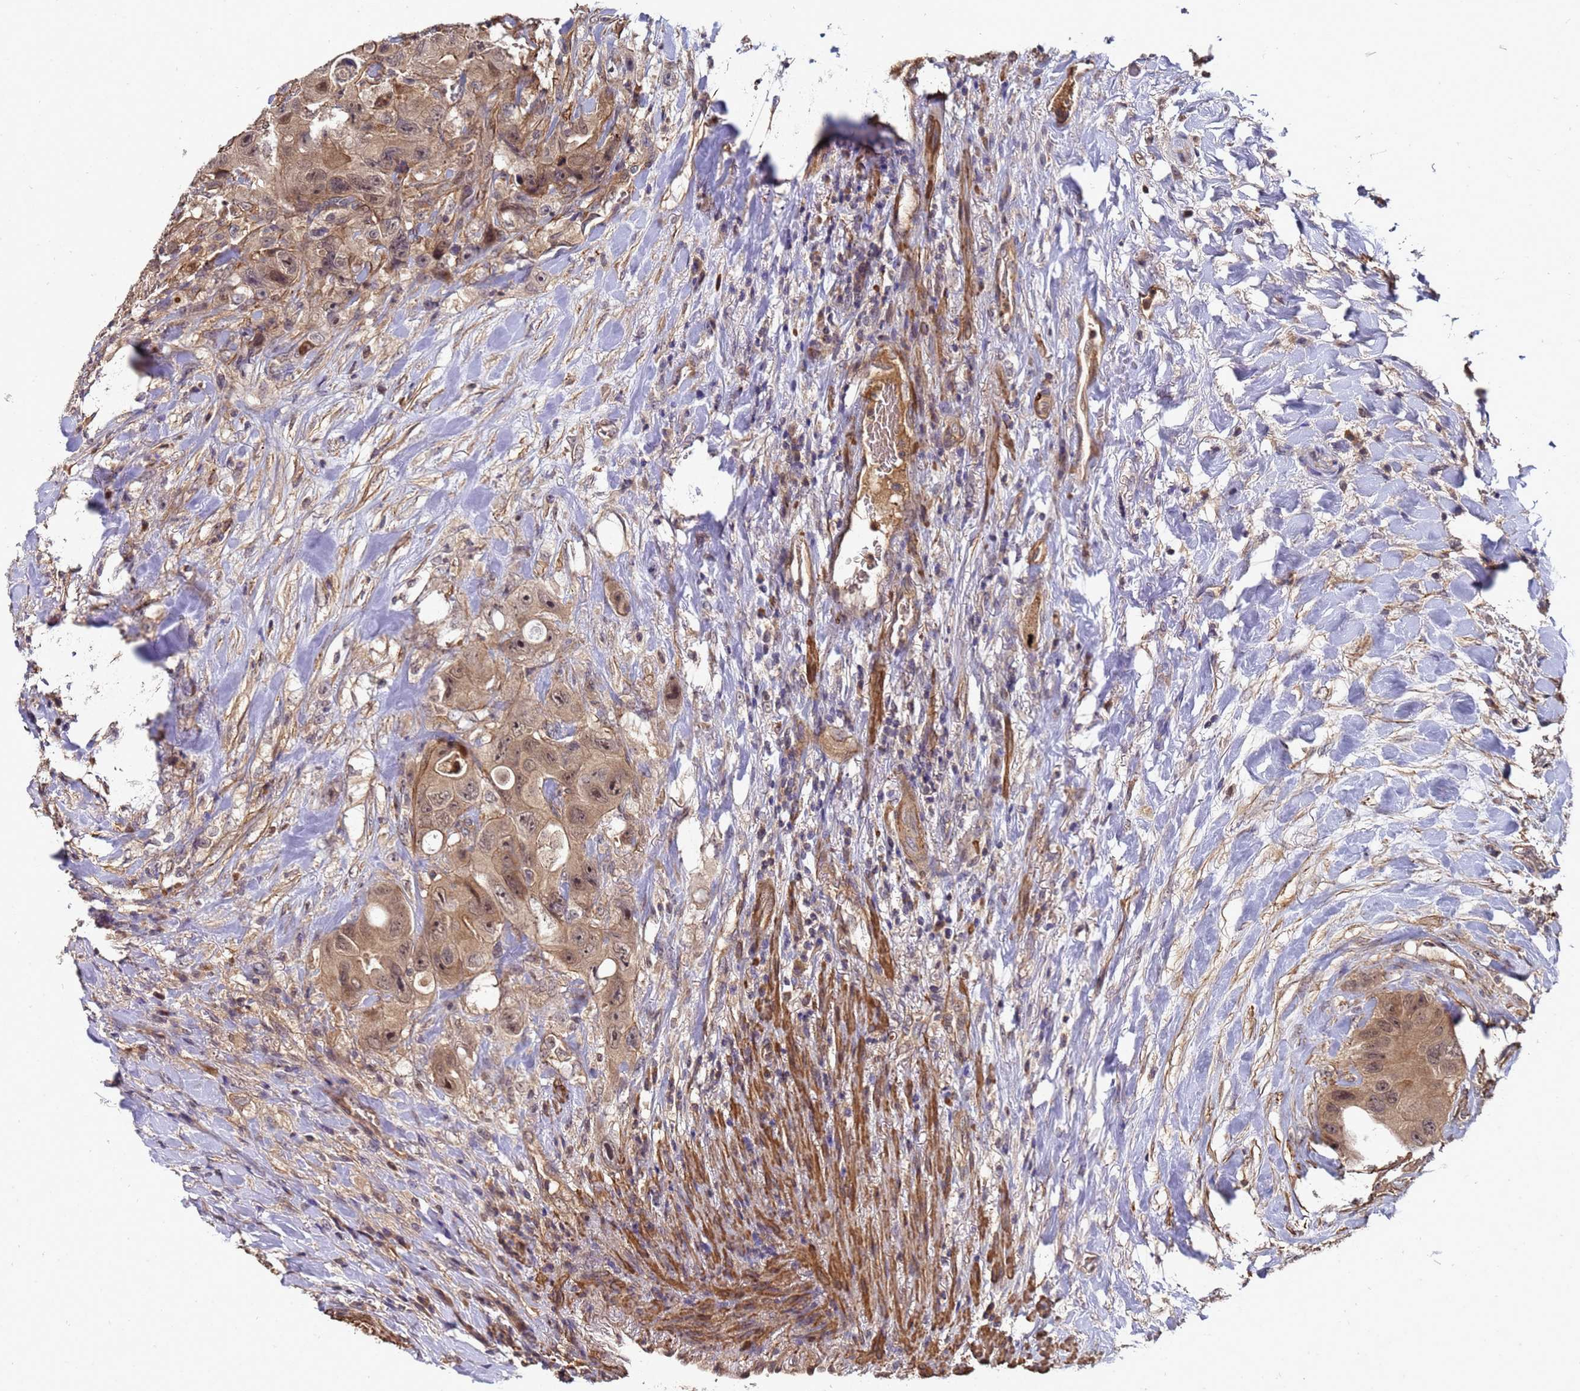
{"staining": {"intensity": "moderate", "quantity": ">75%", "location": "nuclear"}, "tissue": "colorectal cancer", "cell_type": "Tumor cells", "image_type": "cancer", "snomed": [{"axis": "morphology", "description": "Adenocarcinoma, NOS"}, {"axis": "topography", "description": "Colon"}], "caption": "A photomicrograph showing moderate nuclear positivity in about >75% of tumor cells in colorectal adenocarcinoma, as visualized by brown immunohistochemical staining.", "gene": "GSTCD", "patient": {"sex": "female", "age": 46}}